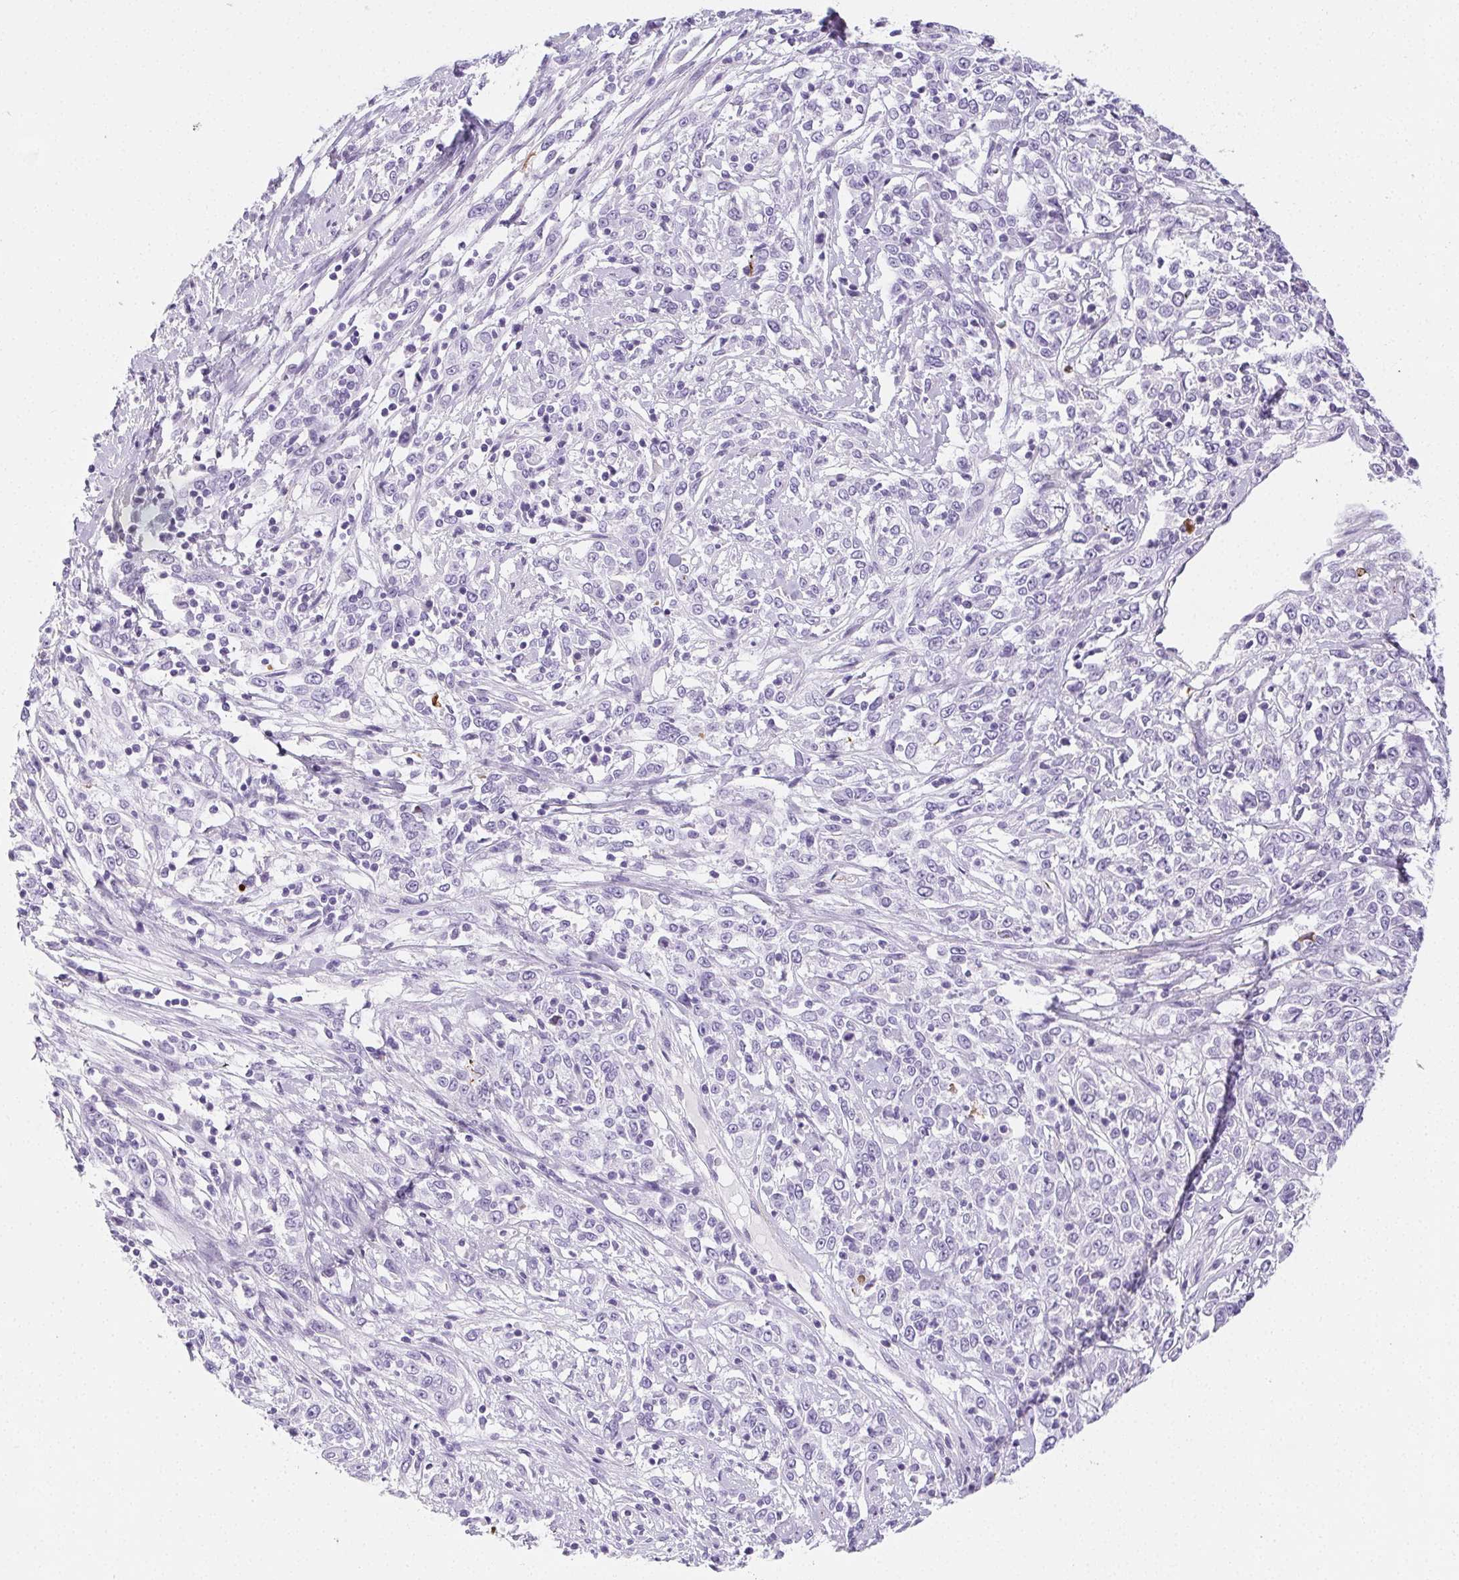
{"staining": {"intensity": "negative", "quantity": "none", "location": "none"}, "tissue": "cervical cancer", "cell_type": "Tumor cells", "image_type": "cancer", "snomed": [{"axis": "morphology", "description": "Adenocarcinoma, NOS"}, {"axis": "topography", "description": "Cervix"}], "caption": "High magnification brightfield microscopy of cervical cancer (adenocarcinoma) stained with DAB (3,3'-diaminobenzidine) (brown) and counterstained with hematoxylin (blue): tumor cells show no significant staining. (IHC, brightfield microscopy, high magnification).", "gene": "VTN", "patient": {"sex": "female", "age": 40}}